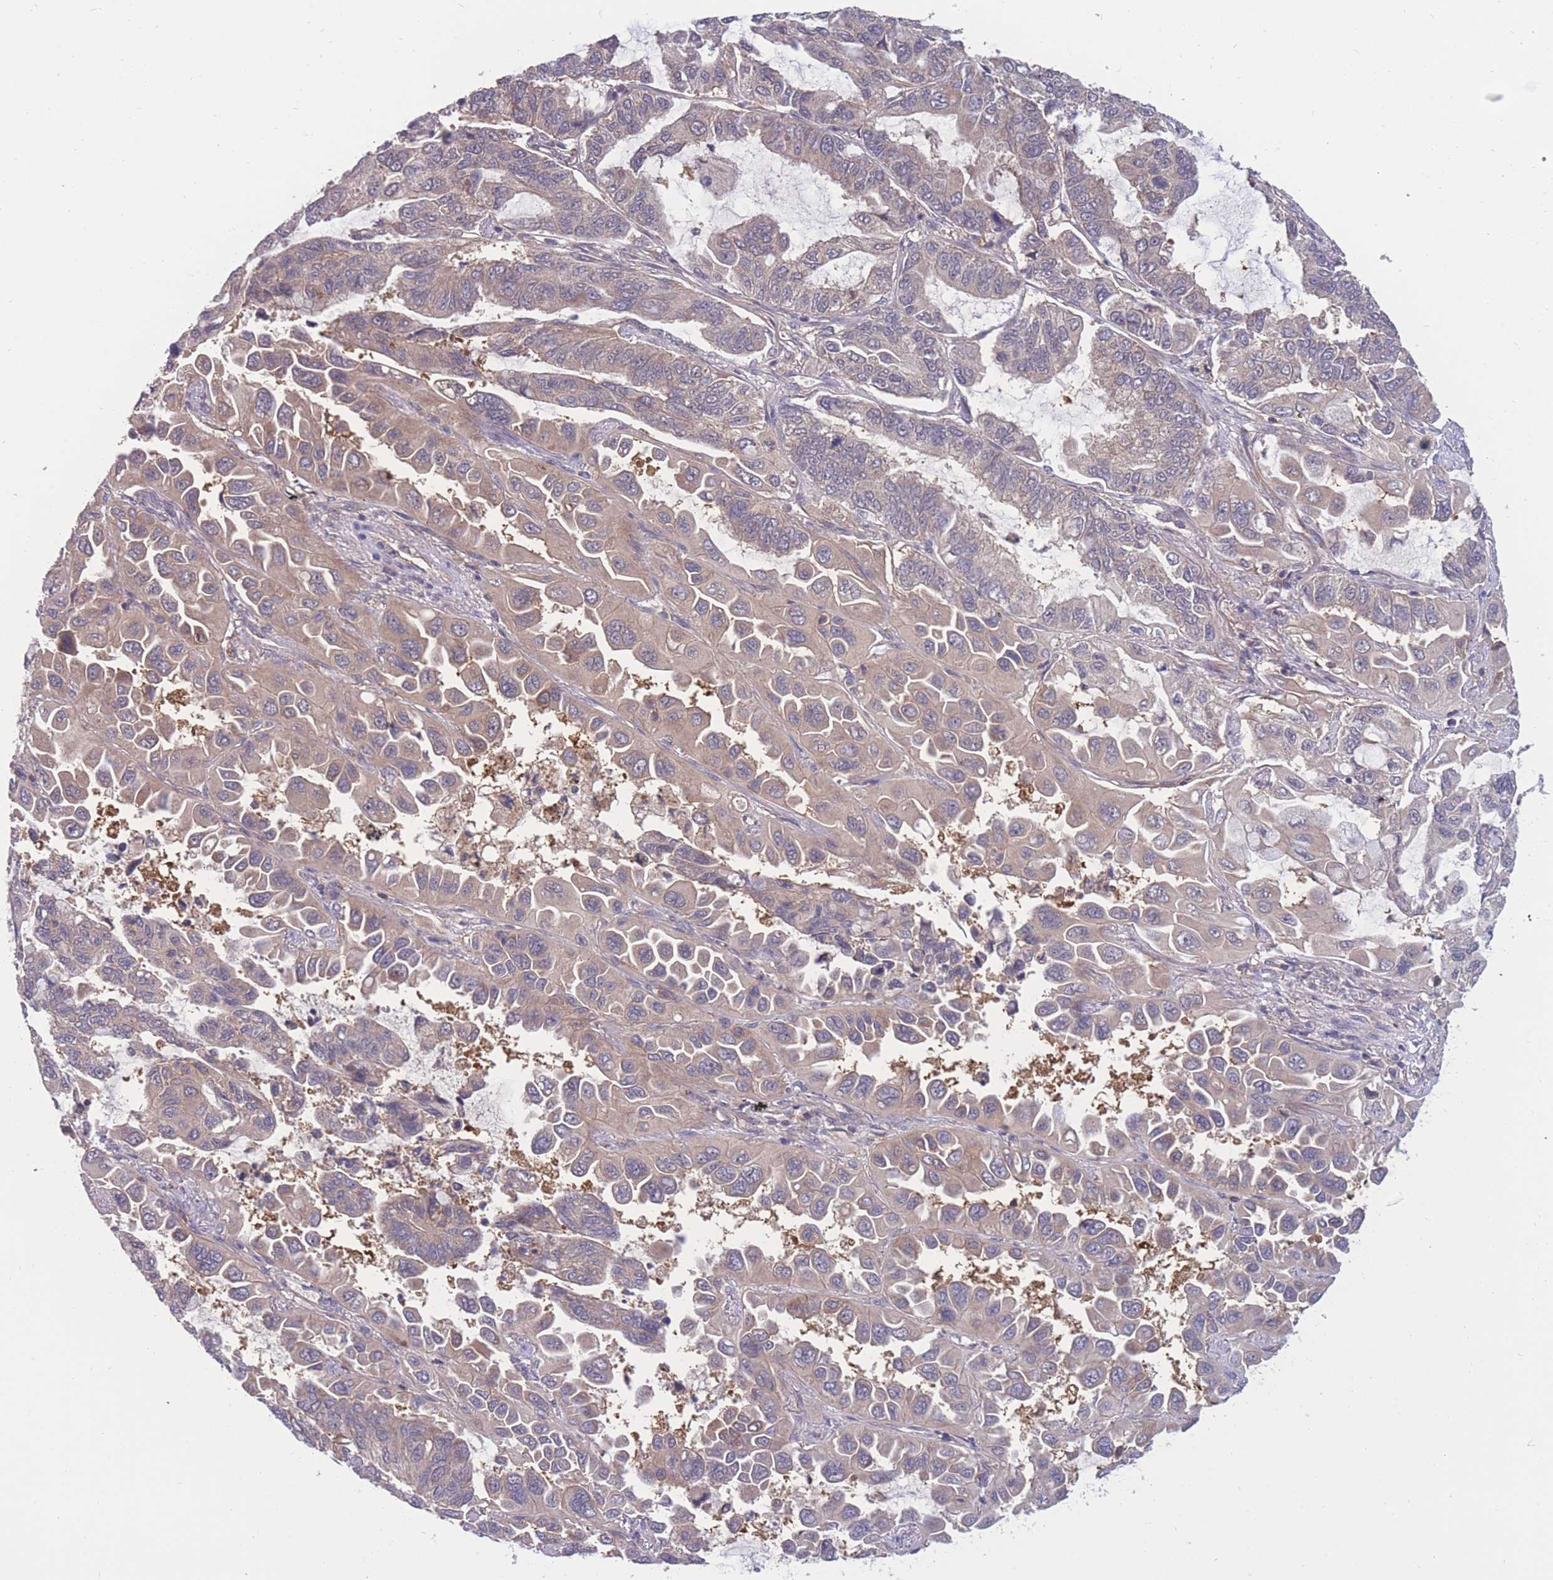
{"staining": {"intensity": "weak", "quantity": "25%-75%", "location": "cytoplasmic/membranous"}, "tissue": "lung cancer", "cell_type": "Tumor cells", "image_type": "cancer", "snomed": [{"axis": "morphology", "description": "Adenocarcinoma, NOS"}, {"axis": "topography", "description": "Lung"}], "caption": "The histopathology image reveals a brown stain indicating the presence of a protein in the cytoplasmic/membranous of tumor cells in lung adenocarcinoma.", "gene": "UBE2N", "patient": {"sex": "male", "age": 64}}